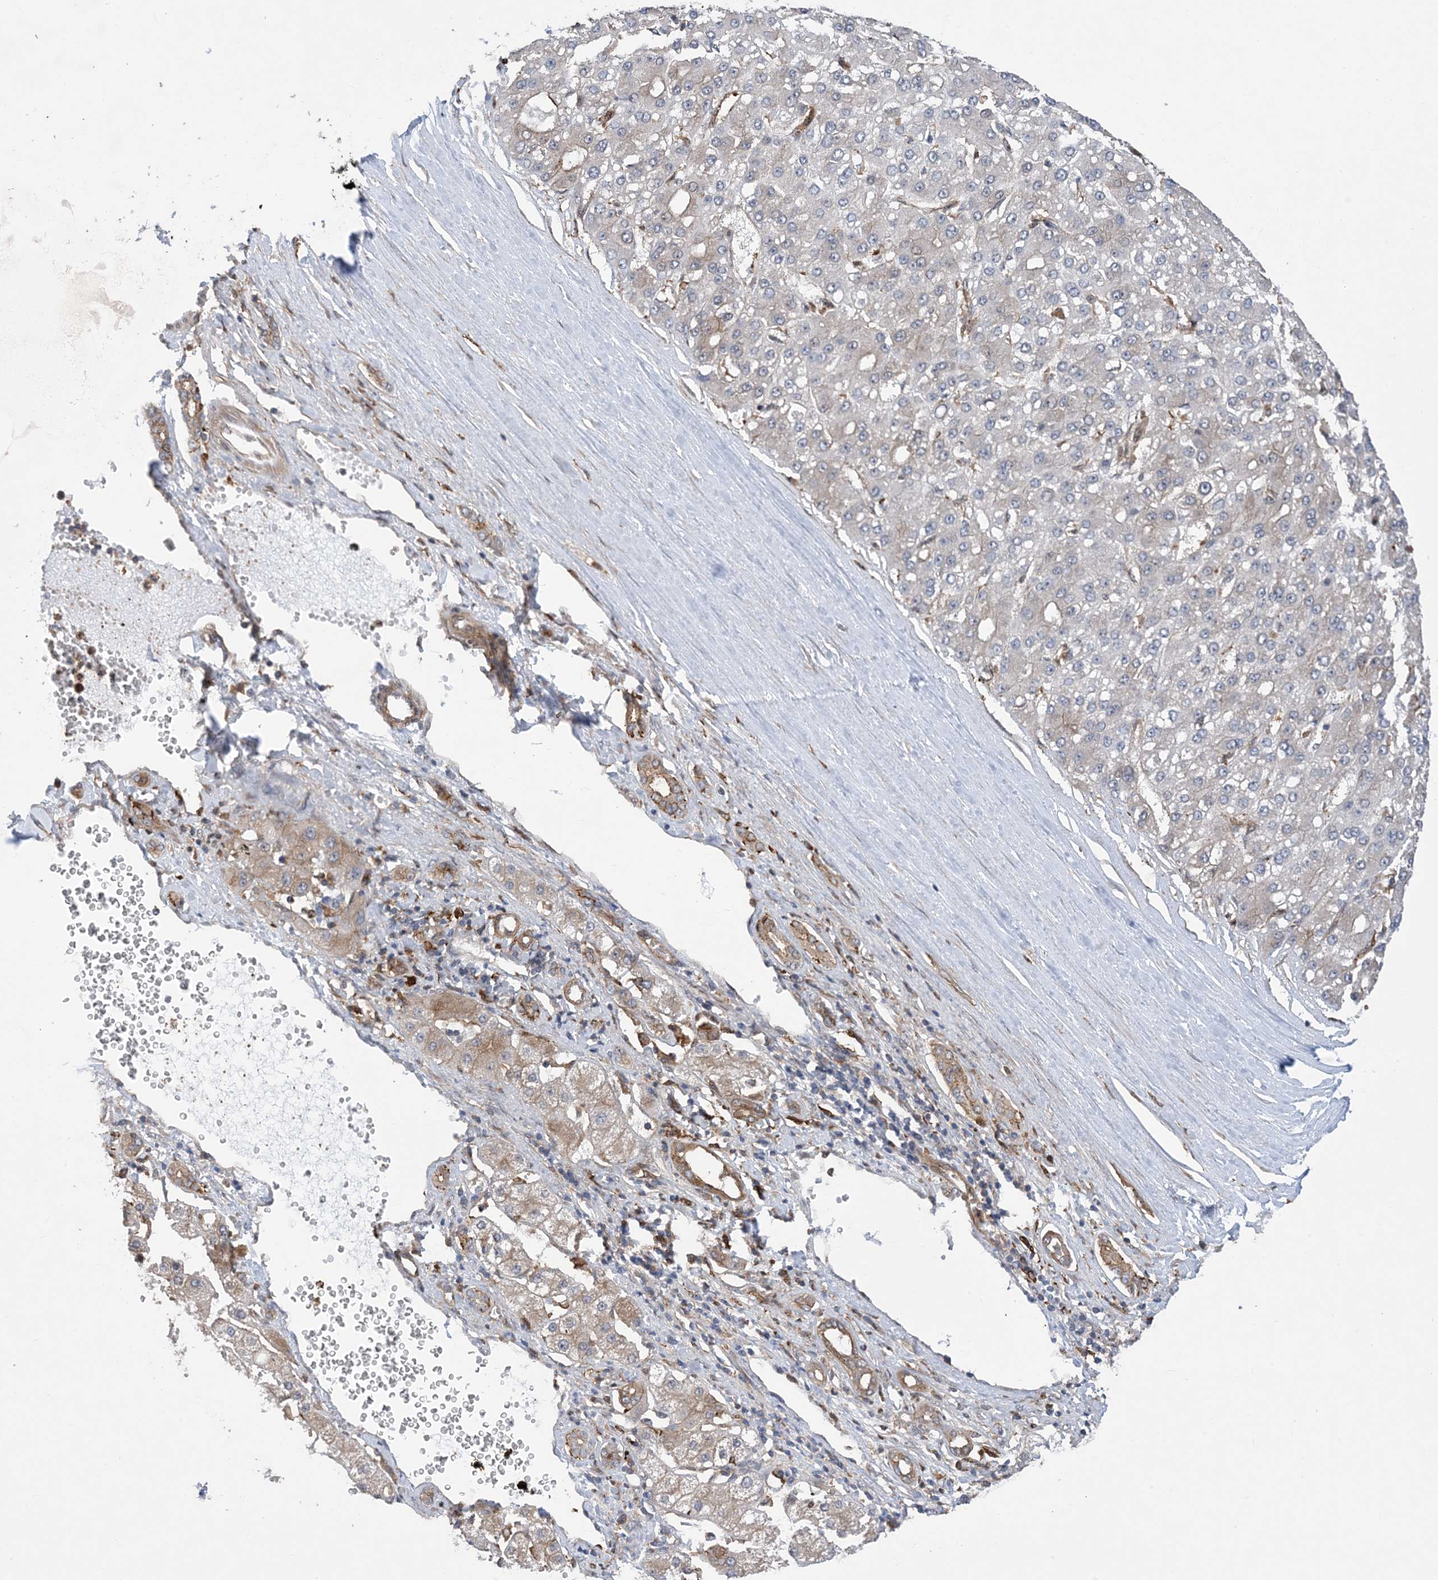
{"staining": {"intensity": "negative", "quantity": "none", "location": "none"}, "tissue": "liver cancer", "cell_type": "Tumor cells", "image_type": "cancer", "snomed": [{"axis": "morphology", "description": "Carcinoma, Hepatocellular, NOS"}, {"axis": "topography", "description": "Liver"}], "caption": "Protein analysis of liver hepatocellular carcinoma shows no significant expression in tumor cells.", "gene": "HS1BP3", "patient": {"sex": "male", "age": 67}}